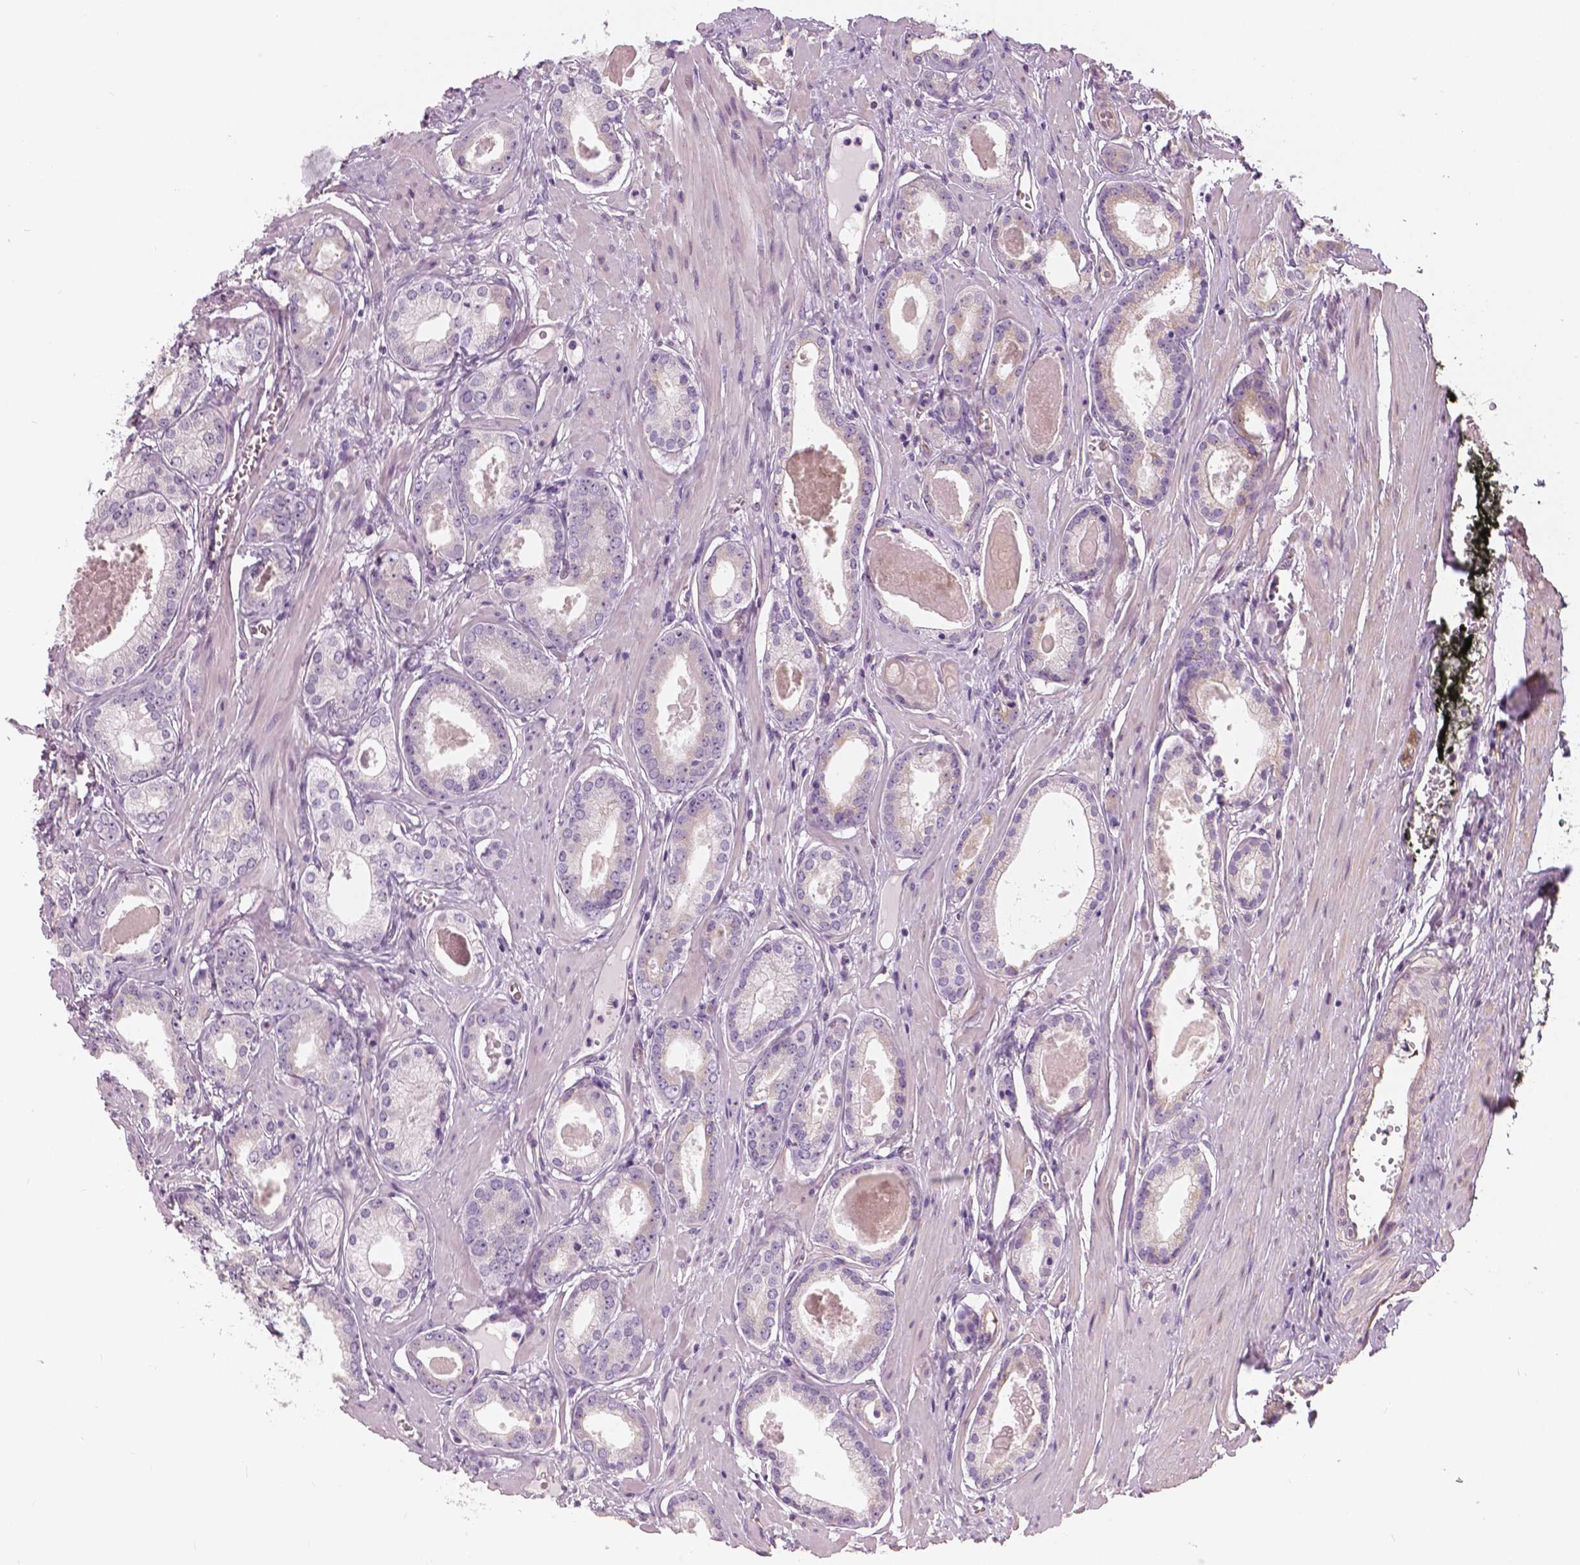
{"staining": {"intensity": "negative", "quantity": "none", "location": "none"}, "tissue": "prostate cancer", "cell_type": "Tumor cells", "image_type": "cancer", "snomed": [{"axis": "morphology", "description": "Adenocarcinoma, NOS"}, {"axis": "morphology", "description": "Adenocarcinoma, Low grade"}, {"axis": "topography", "description": "Prostate"}], "caption": "A photomicrograph of human low-grade adenocarcinoma (prostate) is negative for staining in tumor cells. (DAB immunohistochemistry (IHC), high magnification).", "gene": "SLC24A1", "patient": {"sex": "male", "age": 64}}